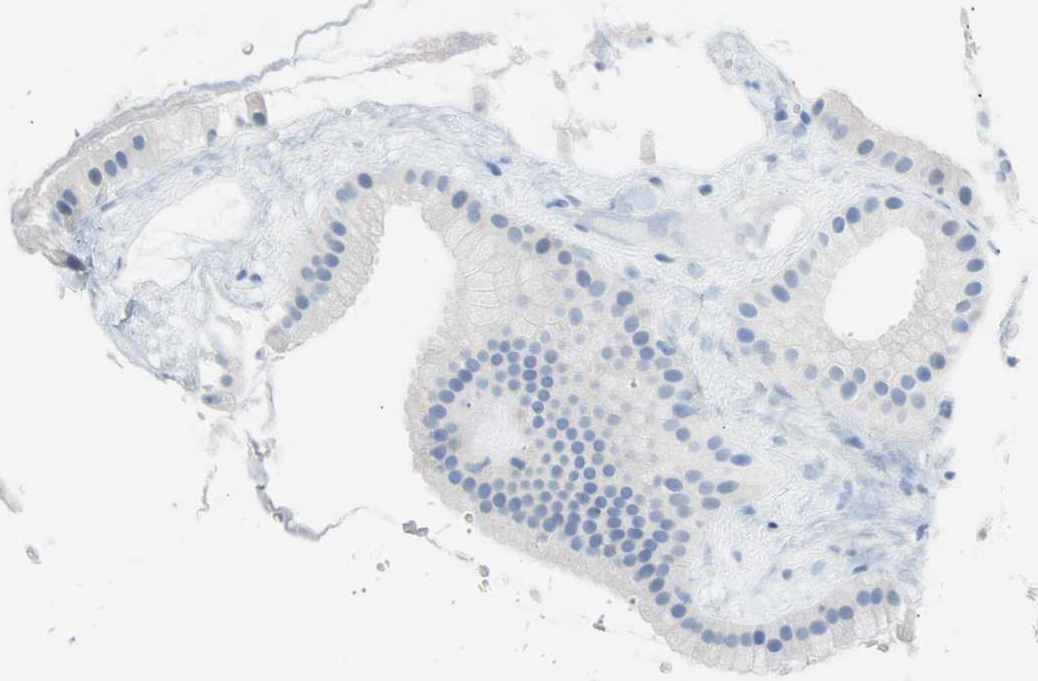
{"staining": {"intensity": "negative", "quantity": "none", "location": "none"}, "tissue": "gallbladder", "cell_type": "Glandular cells", "image_type": "normal", "snomed": [{"axis": "morphology", "description": "Normal tissue, NOS"}, {"axis": "topography", "description": "Gallbladder"}], "caption": "DAB (3,3'-diaminobenzidine) immunohistochemical staining of benign human gallbladder displays no significant expression in glandular cells.", "gene": "CEL", "patient": {"sex": "female", "age": 64}}